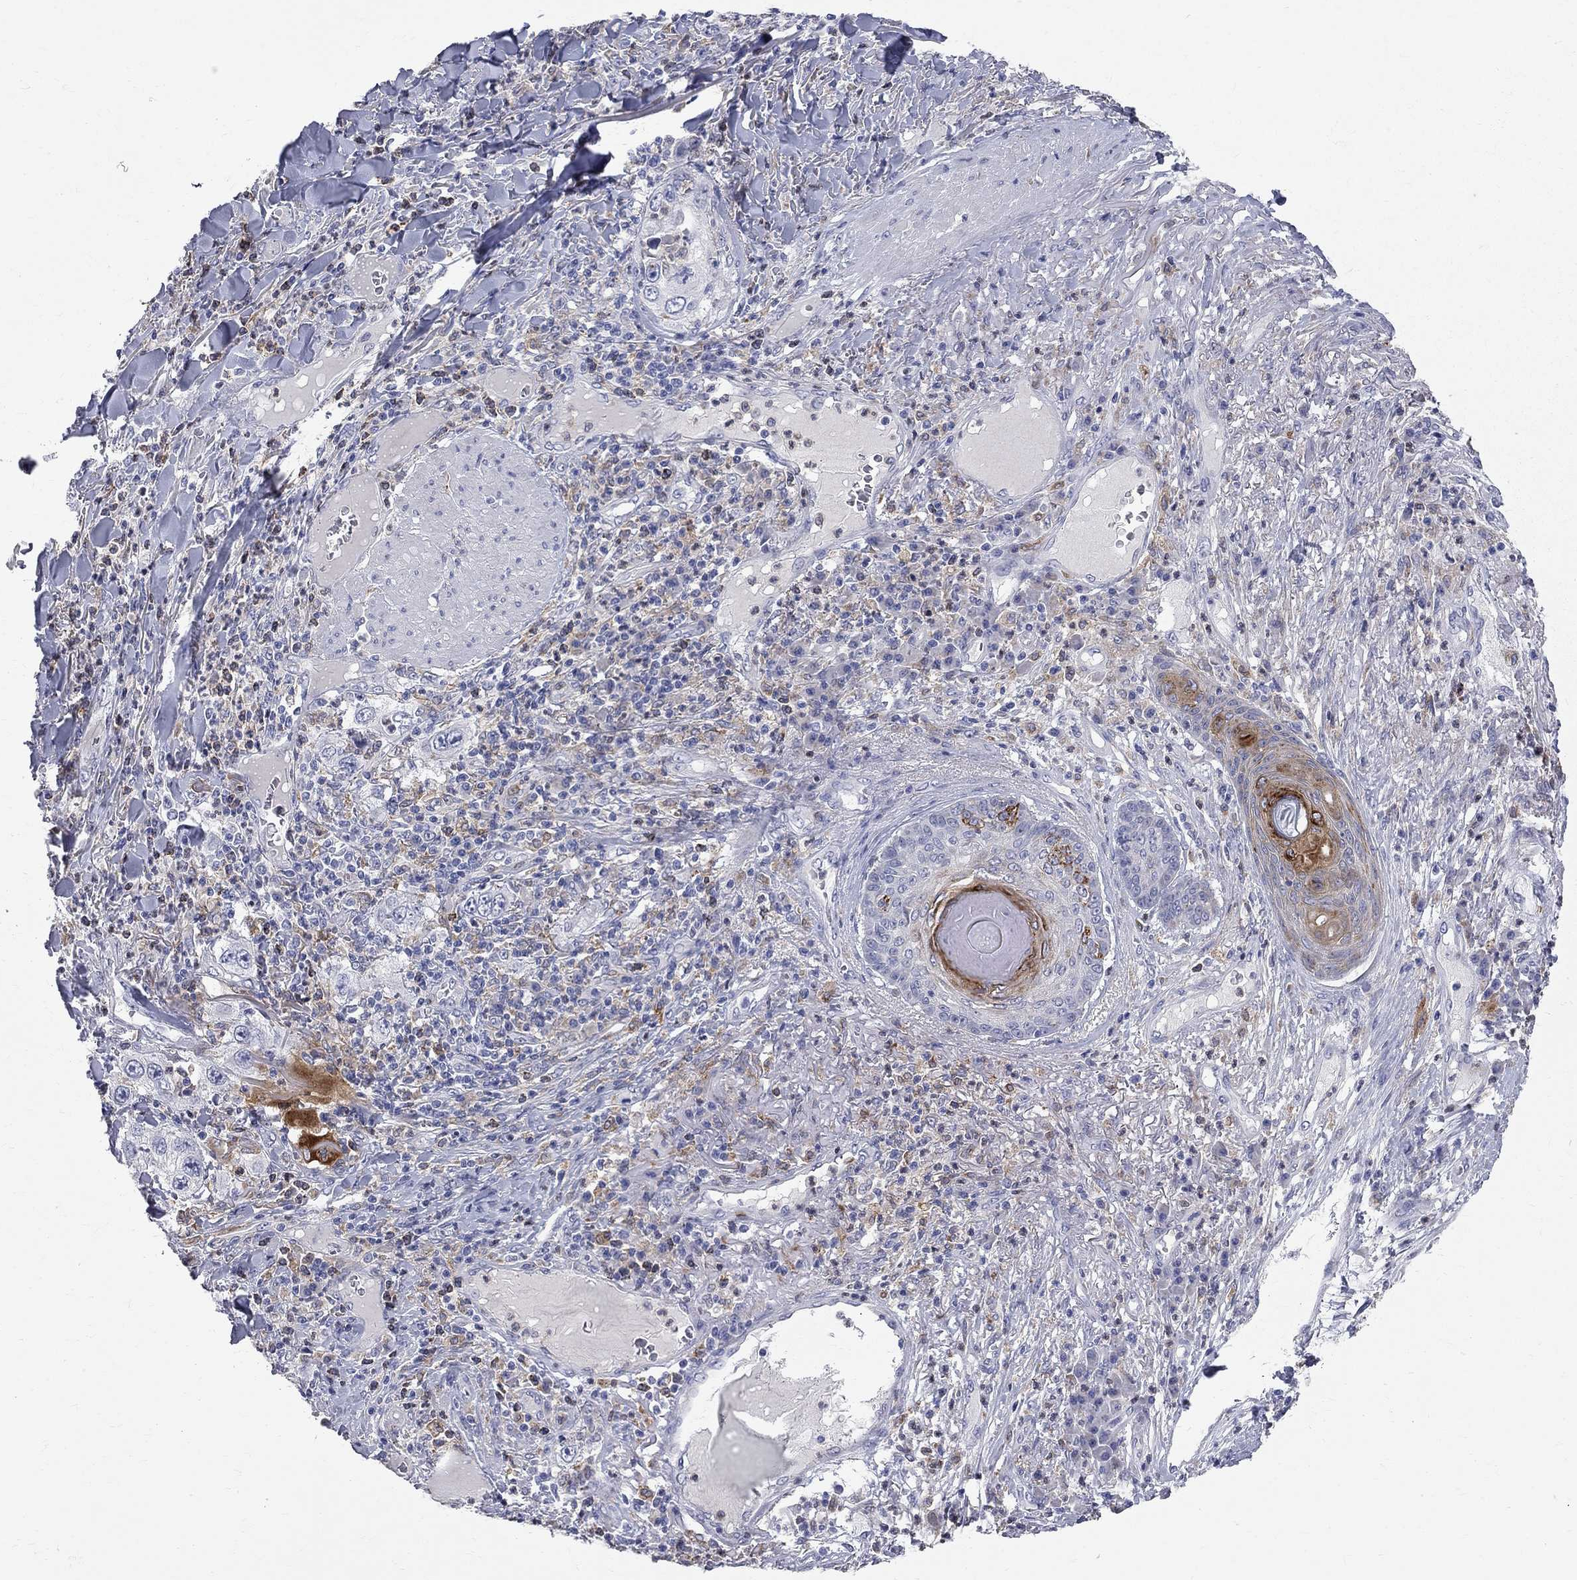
{"staining": {"intensity": "negative", "quantity": "none", "location": "none"}, "tissue": "skin cancer", "cell_type": "Tumor cells", "image_type": "cancer", "snomed": [{"axis": "morphology", "description": "Squamous cell carcinoma, NOS"}, {"axis": "topography", "description": "Skin"}], "caption": "The photomicrograph displays no staining of tumor cells in squamous cell carcinoma (skin).", "gene": "ACSL1", "patient": {"sex": "male", "age": 82}}